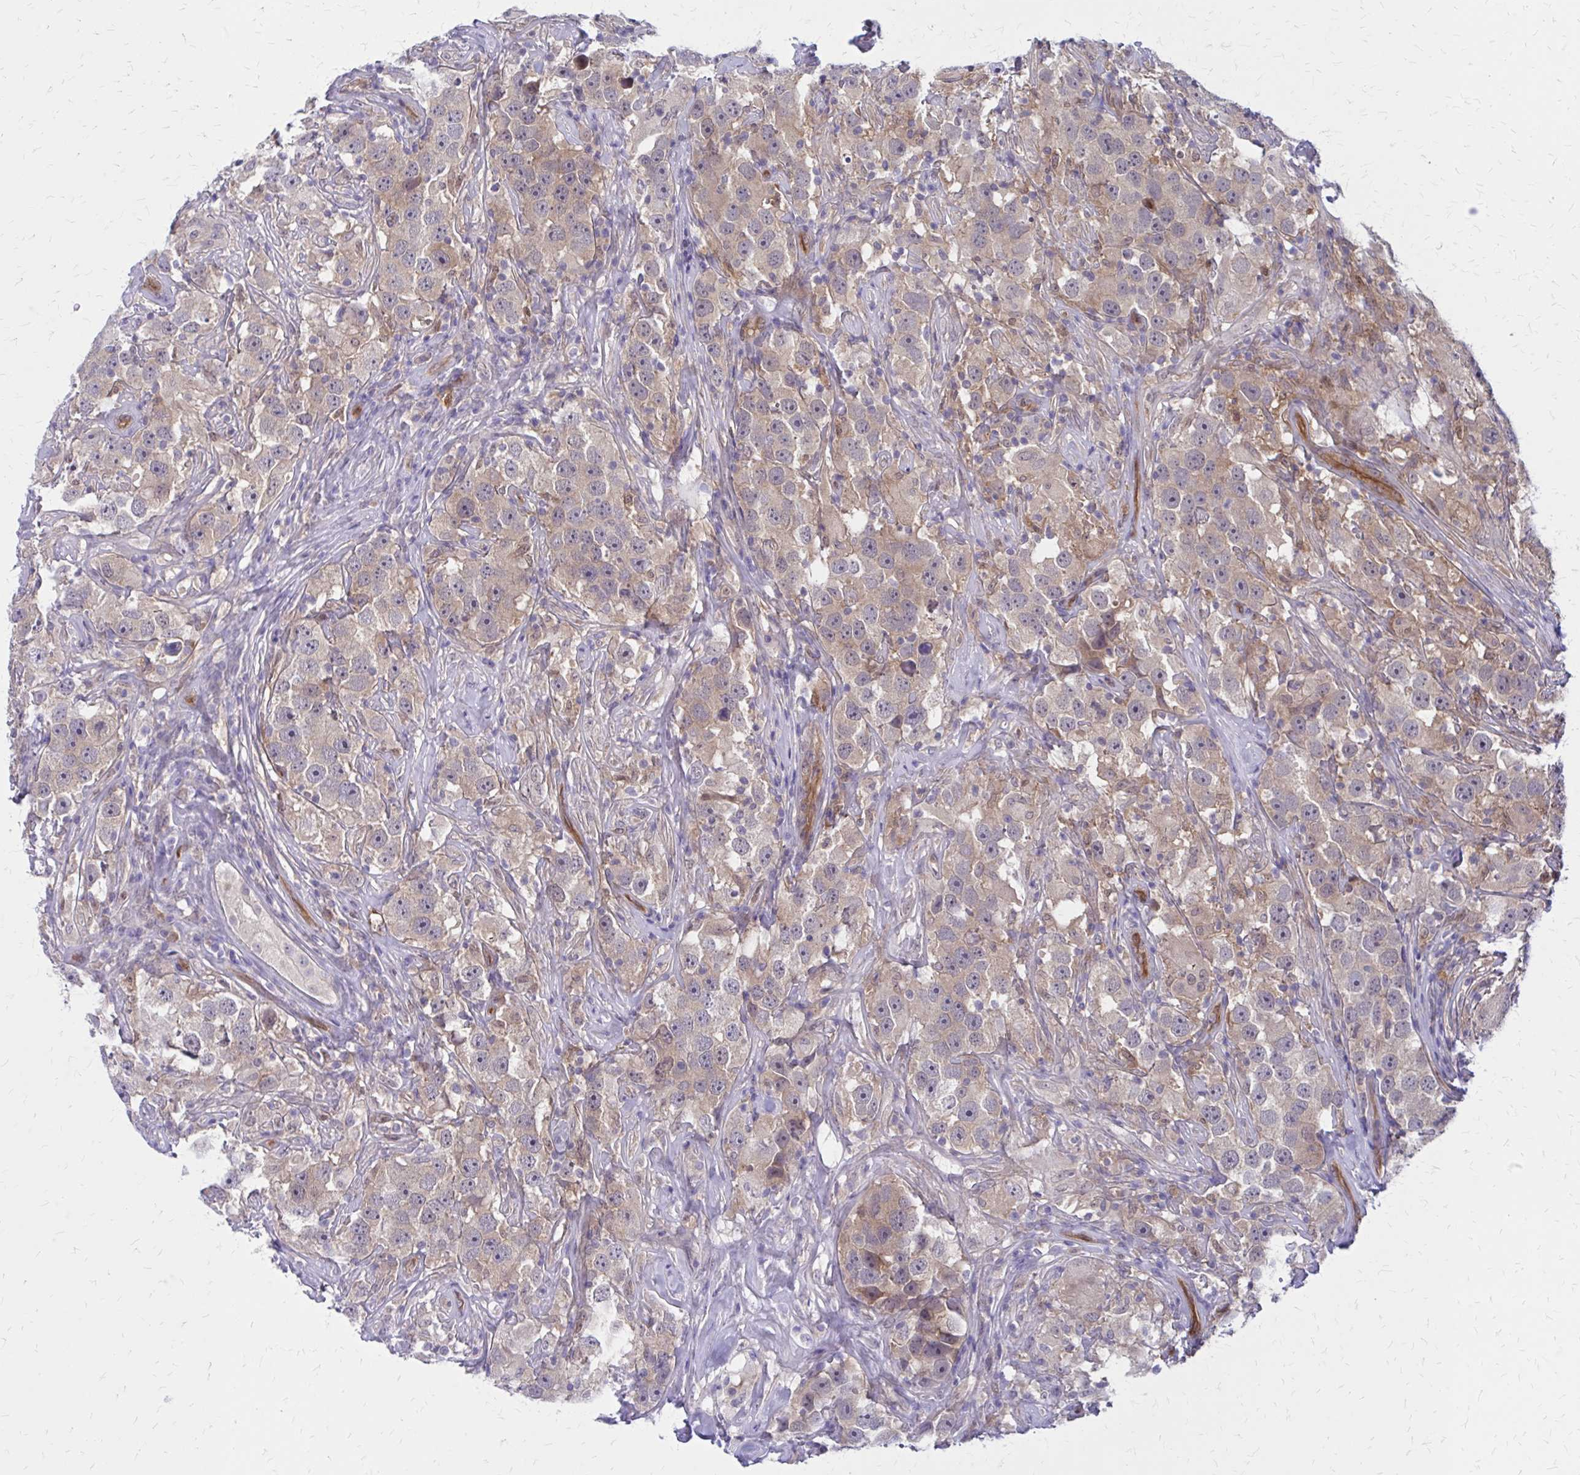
{"staining": {"intensity": "weak", "quantity": "25%-75%", "location": "cytoplasmic/membranous"}, "tissue": "testis cancer", "cell_type": "Tumor cells", "image_type": "cancer", "snomed": [{"axis": "morphology", "description": "Seminoma, NOS"}, {"axis": "topography", "description": "Testis"}], "caption": "Protein positivity by IHC reveals weak cytoplasmic/membranous positivity in about 25%-75% of tumor cells in testis seminoma. (DAB IHC, brown staining for protein, blue staining for nuclei).", "gene": "CLIC2", "patient": {"sex": "male", "age": 49}}